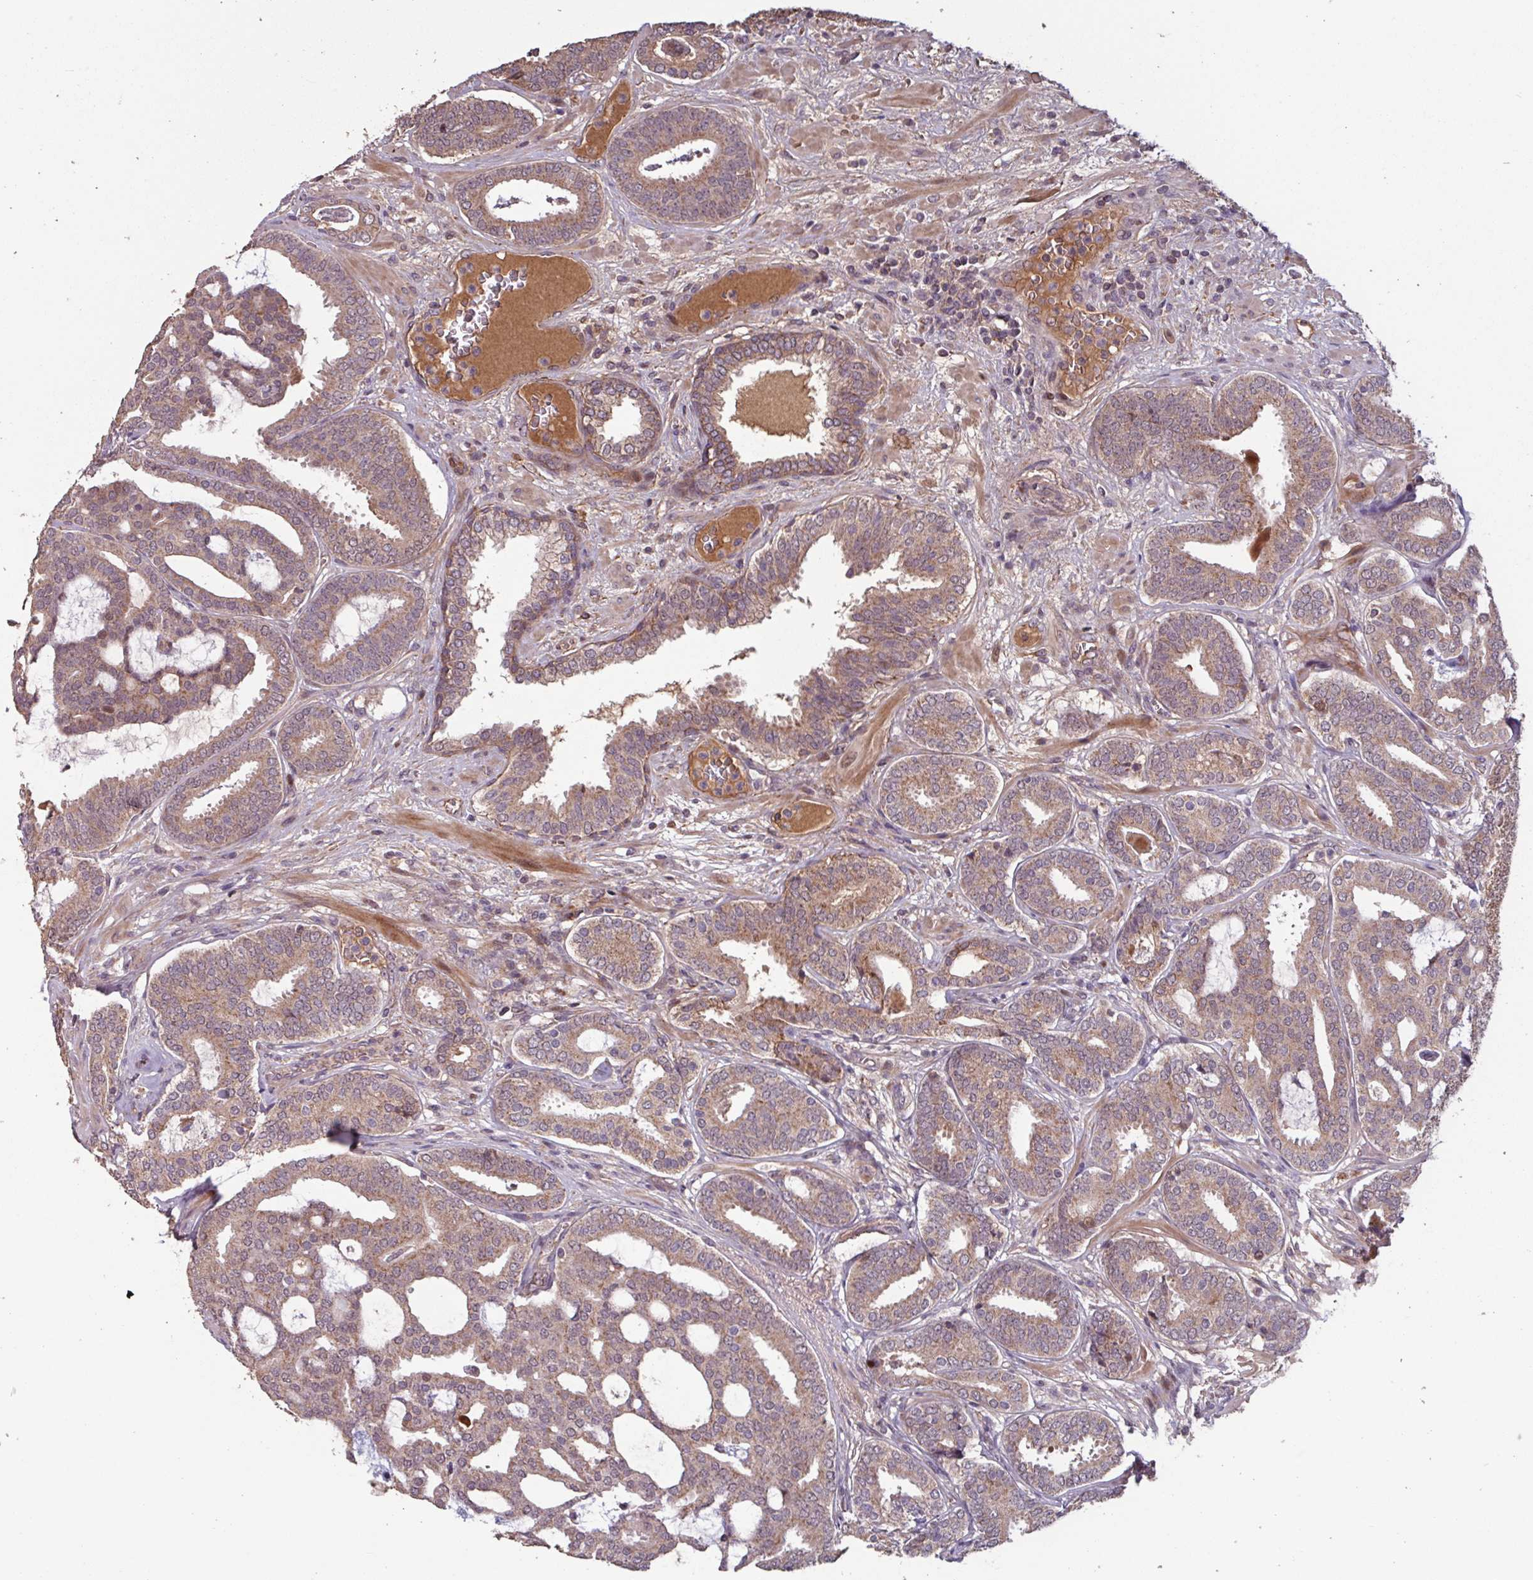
{"staining": {"intensity": "moderate", "quantity": ">75%", "location": "cytoplasmic/membranous"}, "tissue": "prostate cancer", "cell_type": "Tumor cells", "image_type": "cancer", "snomed": [{"axis": "morphology", "description": "Adenocarcinoma, High grade"}, {"axis": "topography", "description": "Prostate"}], "caption": "A brown stain labels moderate cytoplasmic/membranous staining of a protein in human prostate cancer tumor cells. The protein of interest is shown in brown color, while the nuclei are stained blue.", "gene": "TMEM88", "patient": {"sex": "male", "age": 65}}